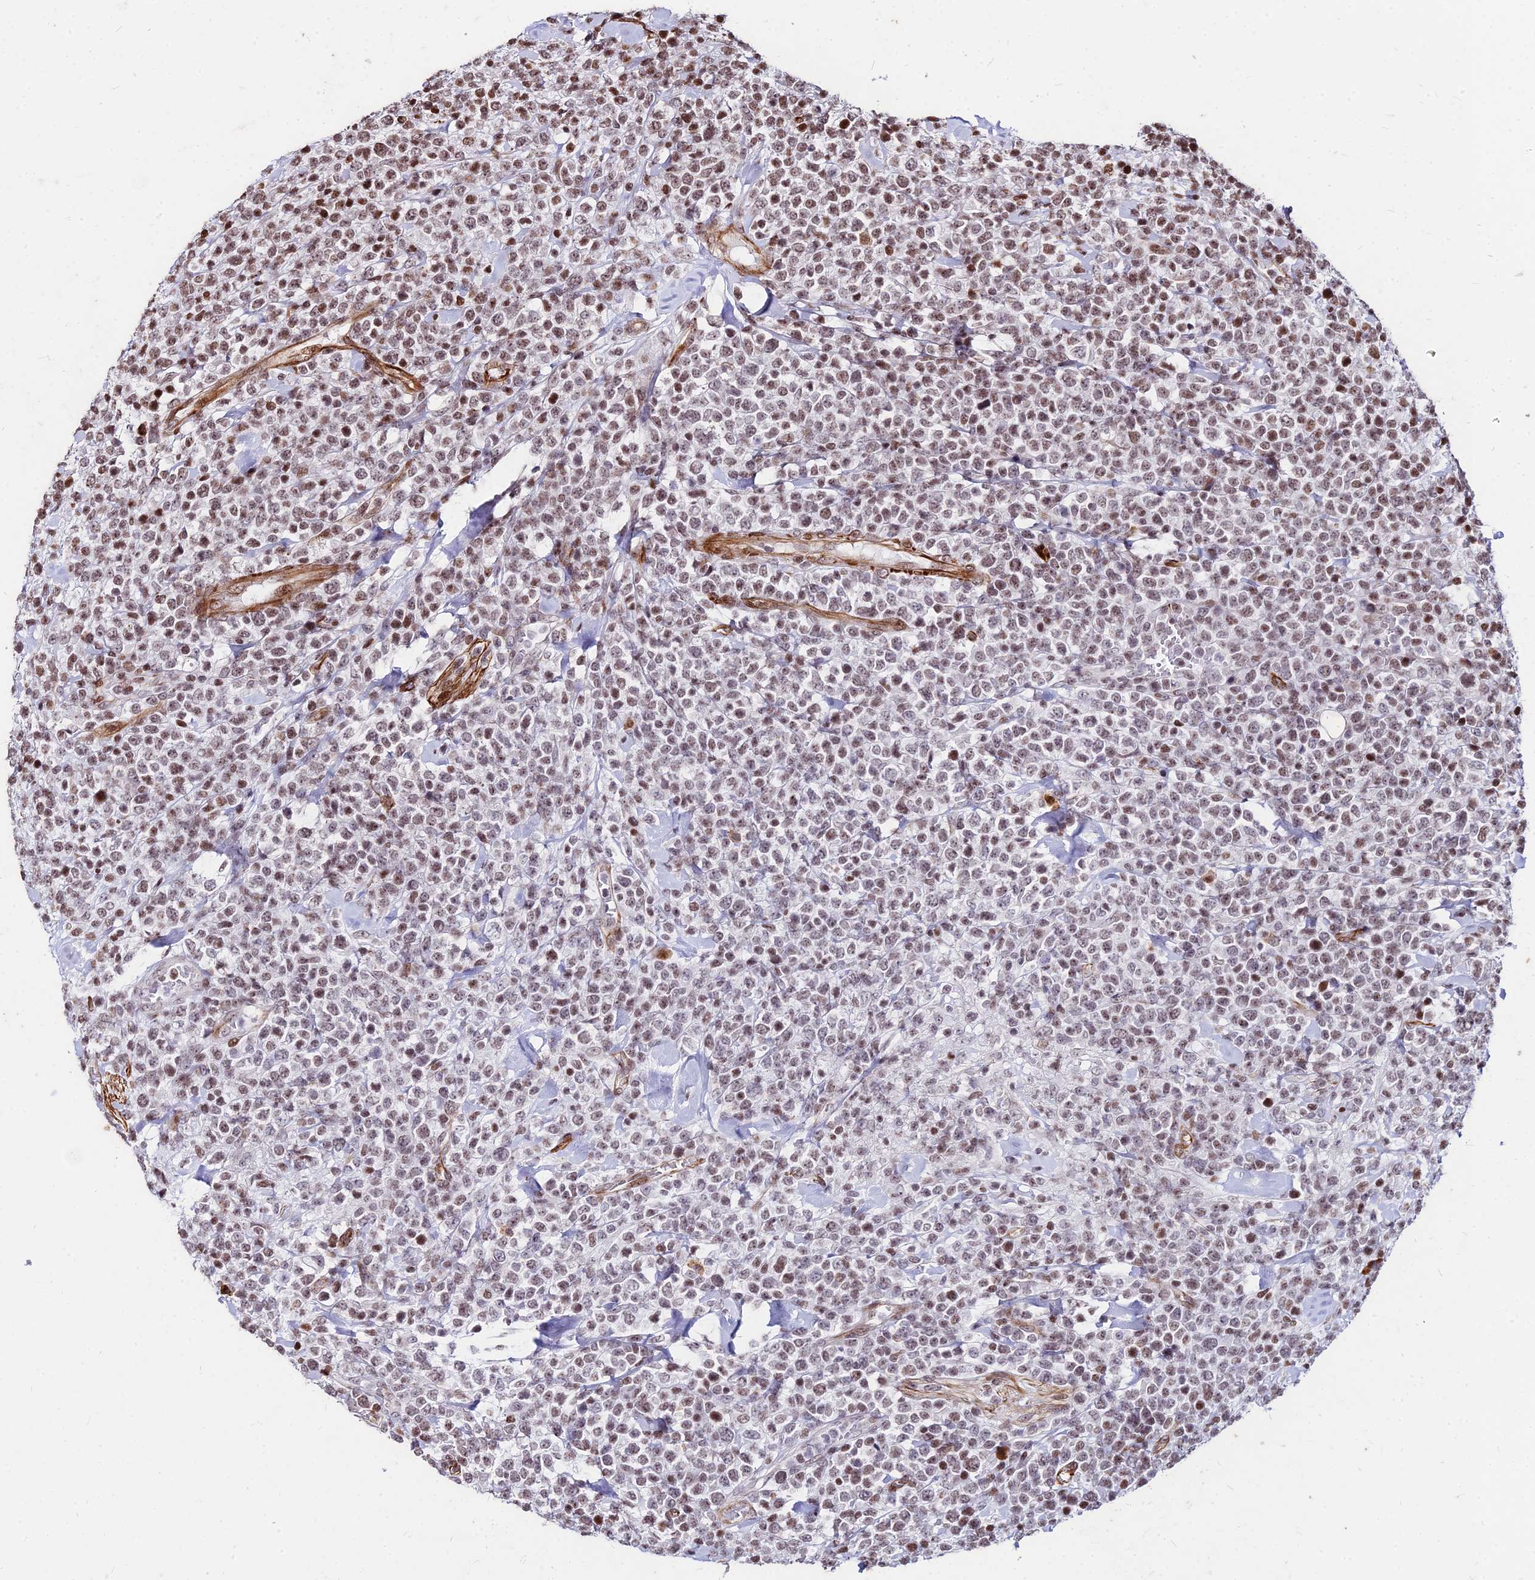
{"staining": {"intensity": "moderate", "quantity": "25%-75%", "location": "nuclear"}, "tissue": "lymphoma", "cell_type": "Tumor cells", "image_type": "cancer", "snomed": [{"axis": "morphology", "description": "Malignant lymphoma, non-Hodgkin's type, High grade"}, {"axis": "topography", "description": "Colon"}], "caption": "Immunohistochemistry (DAB (3,3'-diaminobenzidine)) staining of lymphoma displays moderate nuclear protein expression in approximately 25%-75% of tumor cells.", "gene": "NYAP2", "patient": {"sex": "female", "age": 53}}